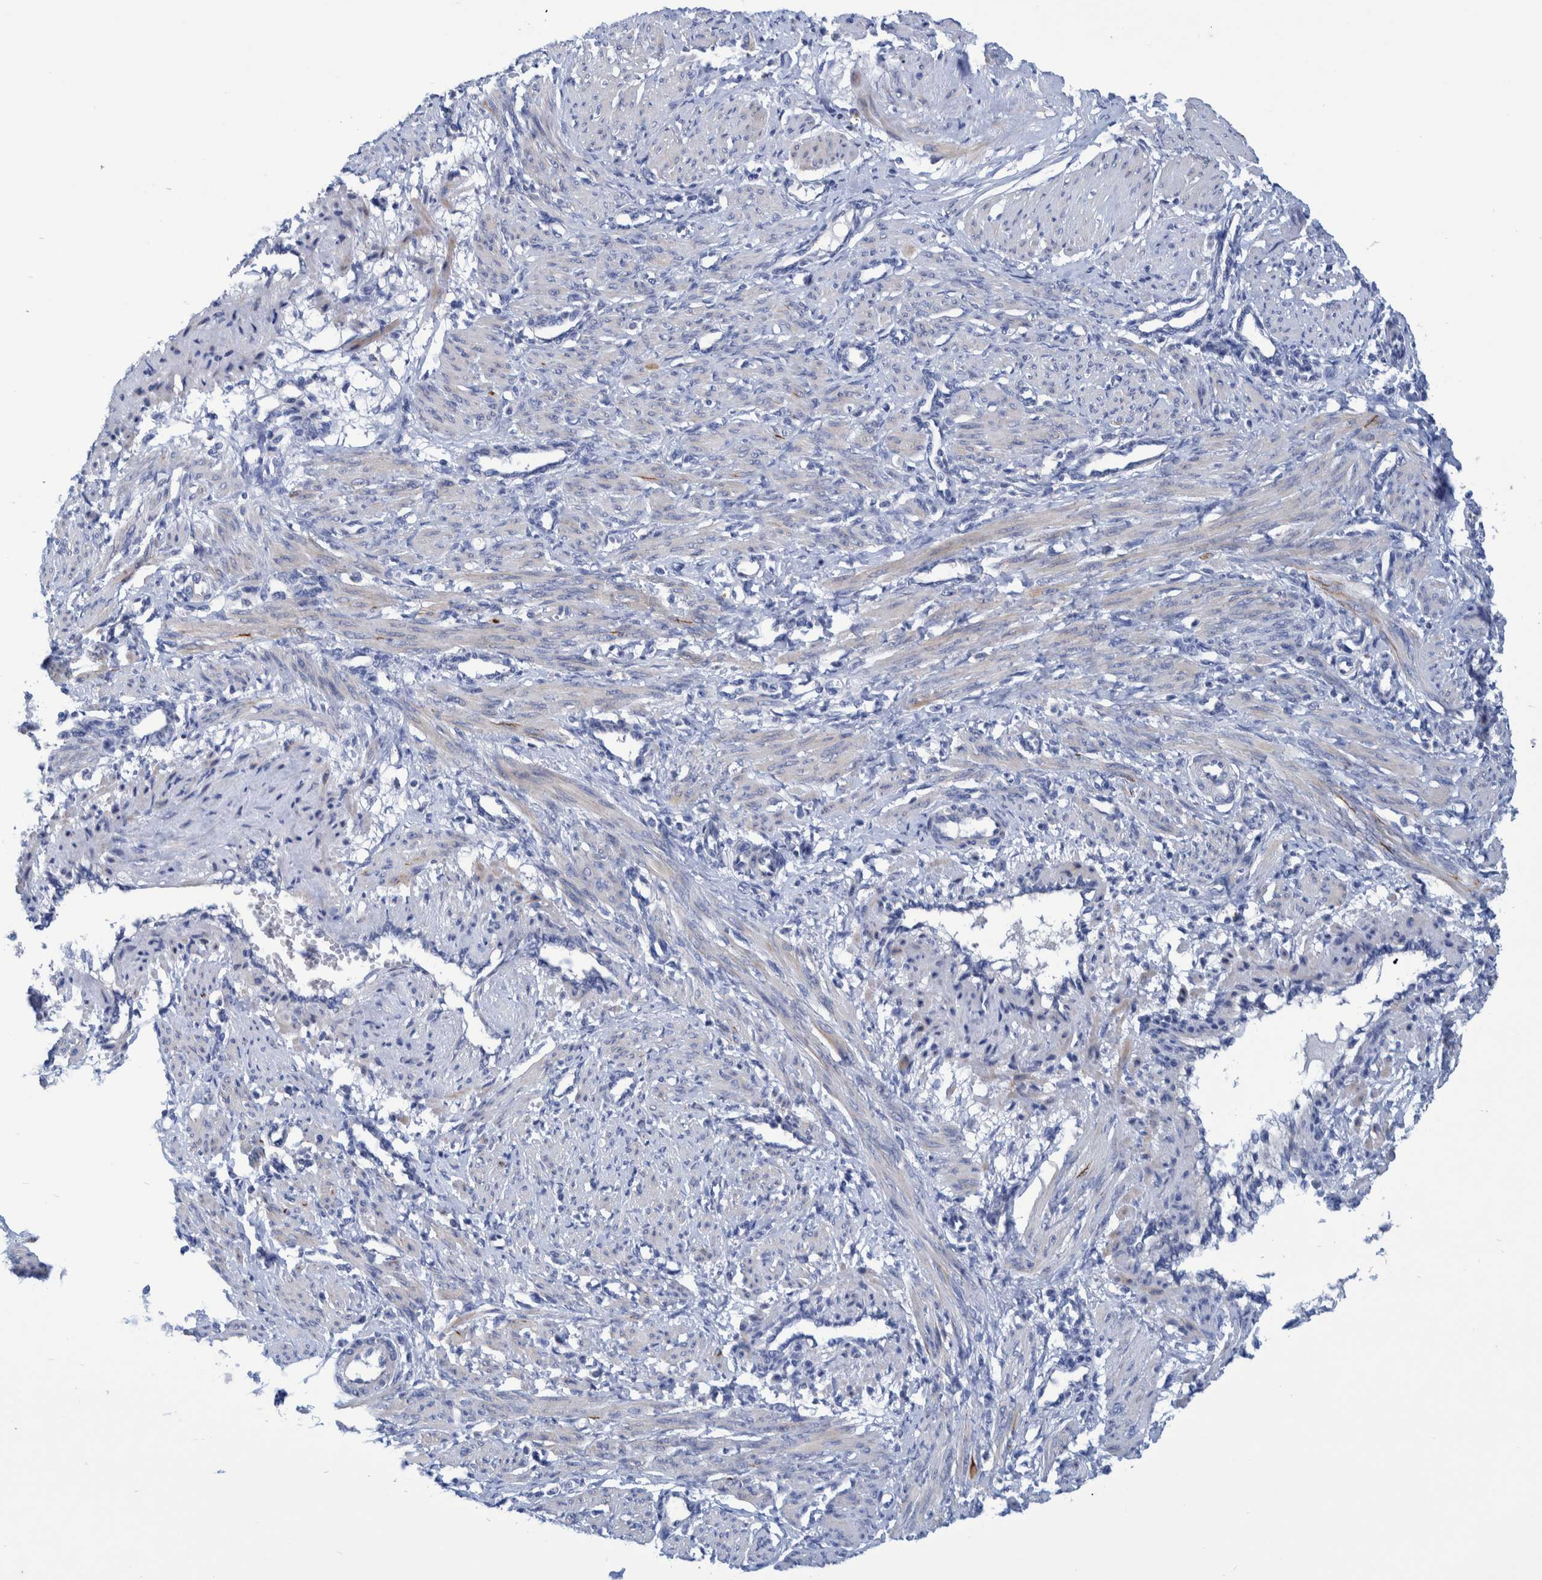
{"staining": {"intensity": "negative", "quantity": "none", "location": "none"}, "tissue": "smooth muscle", "cell_type": "Smooth muscle cells", "image_type": "normal", "snomed": [{"axis": "morphology", "description": "Normal tissue, NOS"}, {"axis": "topography", "description": "Endometrium"}], "caption": "DAB (3,3'-diaminobenzidine) immunohistochemical staining of unremarkable human smooth muscle demonstrates no significant expression in smooth muscle cells. (Brightfield microscopy of DAB IHC at high magnification).", "gene": "MKS1", "patient": {"sex": "female", "age": 33}}